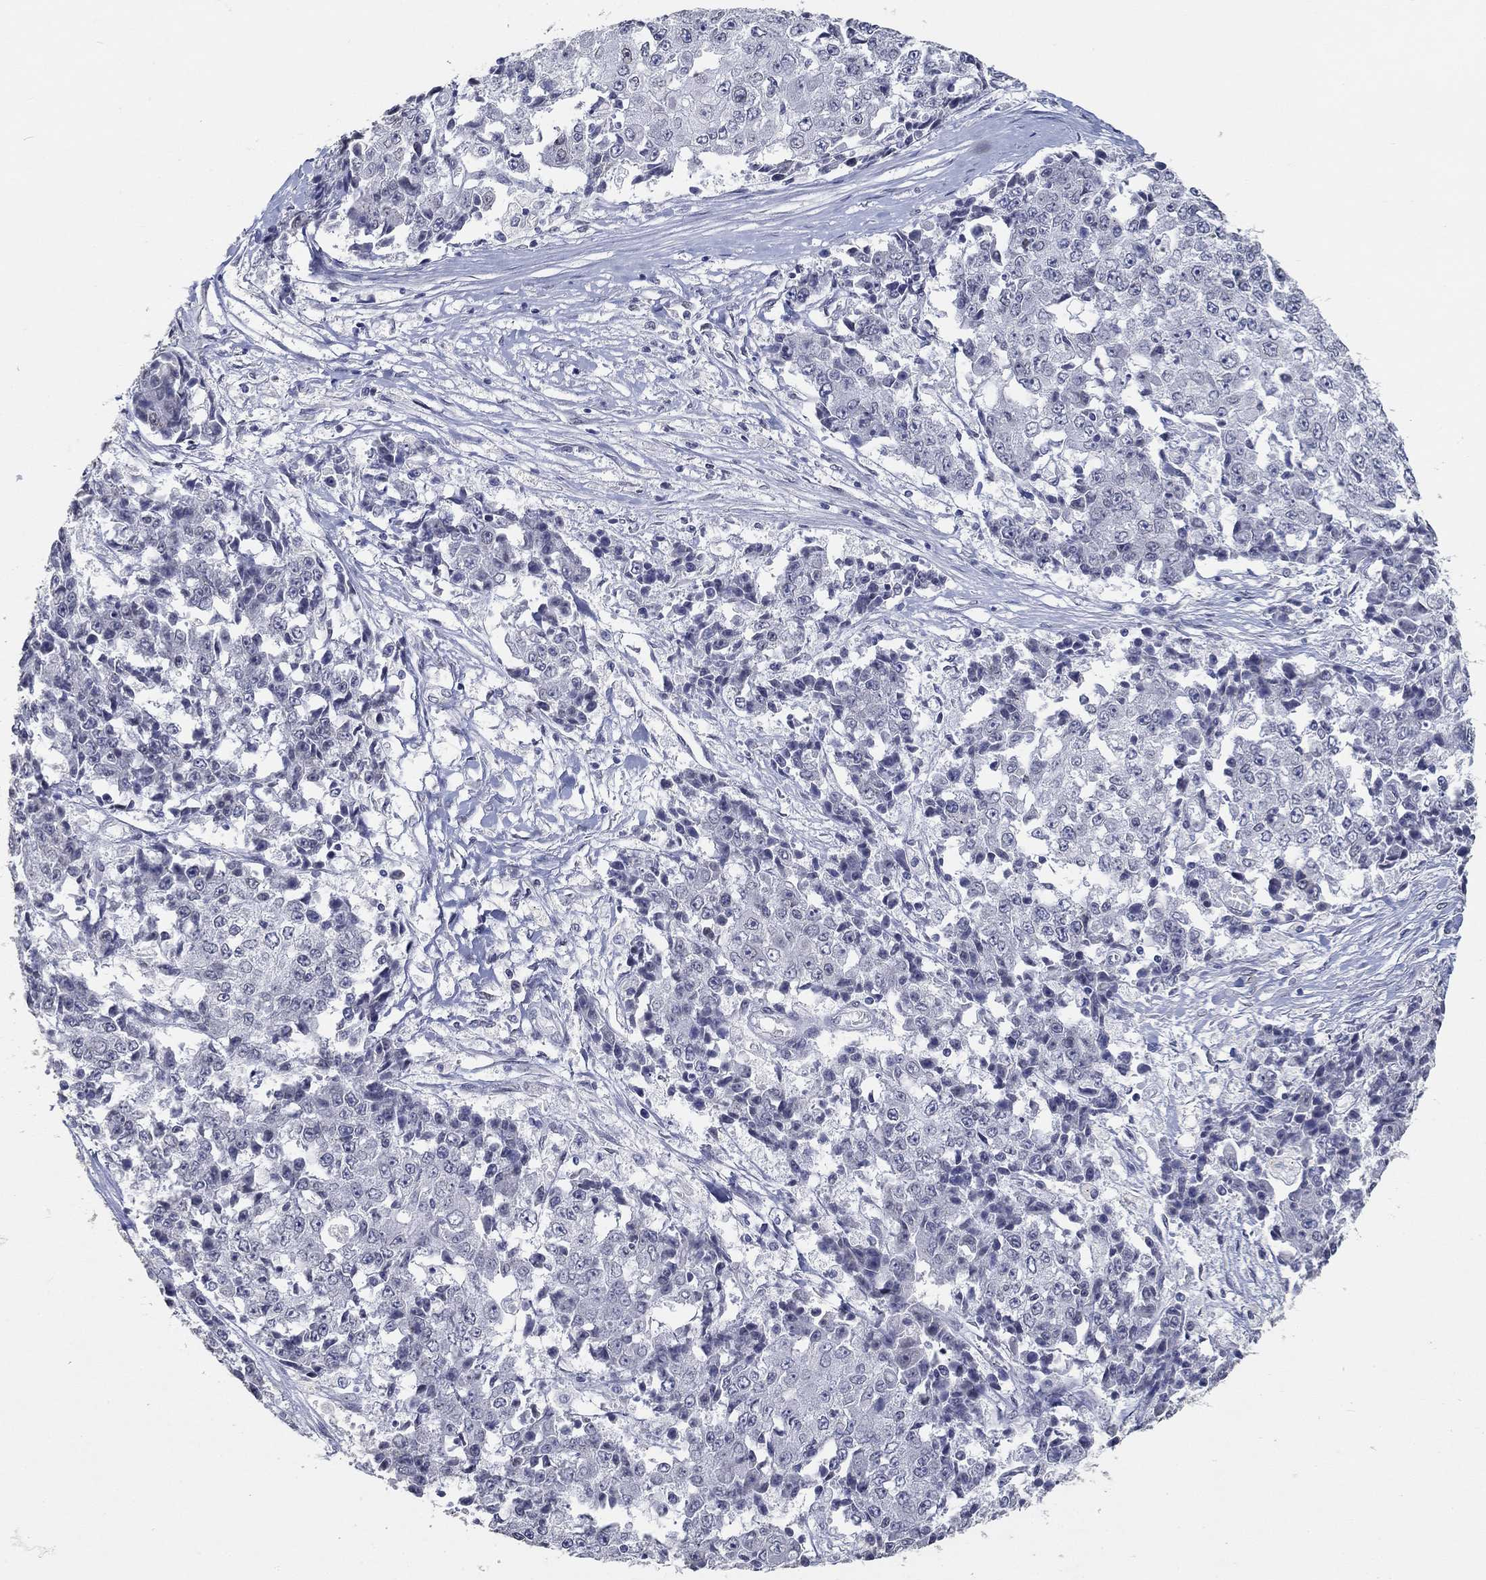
{"staining": {"intensity": "negative", "quantity": "none", "location": "none"}, "tissue": "ovarian cancer", "cell_type": "Tumor cells", "image_type": "cancer", "snomed": [{"axis": "morphology", "description": "Carcinoma, endometroid"}, {"axis": "topography", "description": "Ovary"}], "caption": "DAB immunohistochemical staining of human ovarian cancer shows no significant positivity in tumor cells. Nuclei are stained in blue.", "gene": "NUP155", "patient": {"sex": "female", "age": 42}}